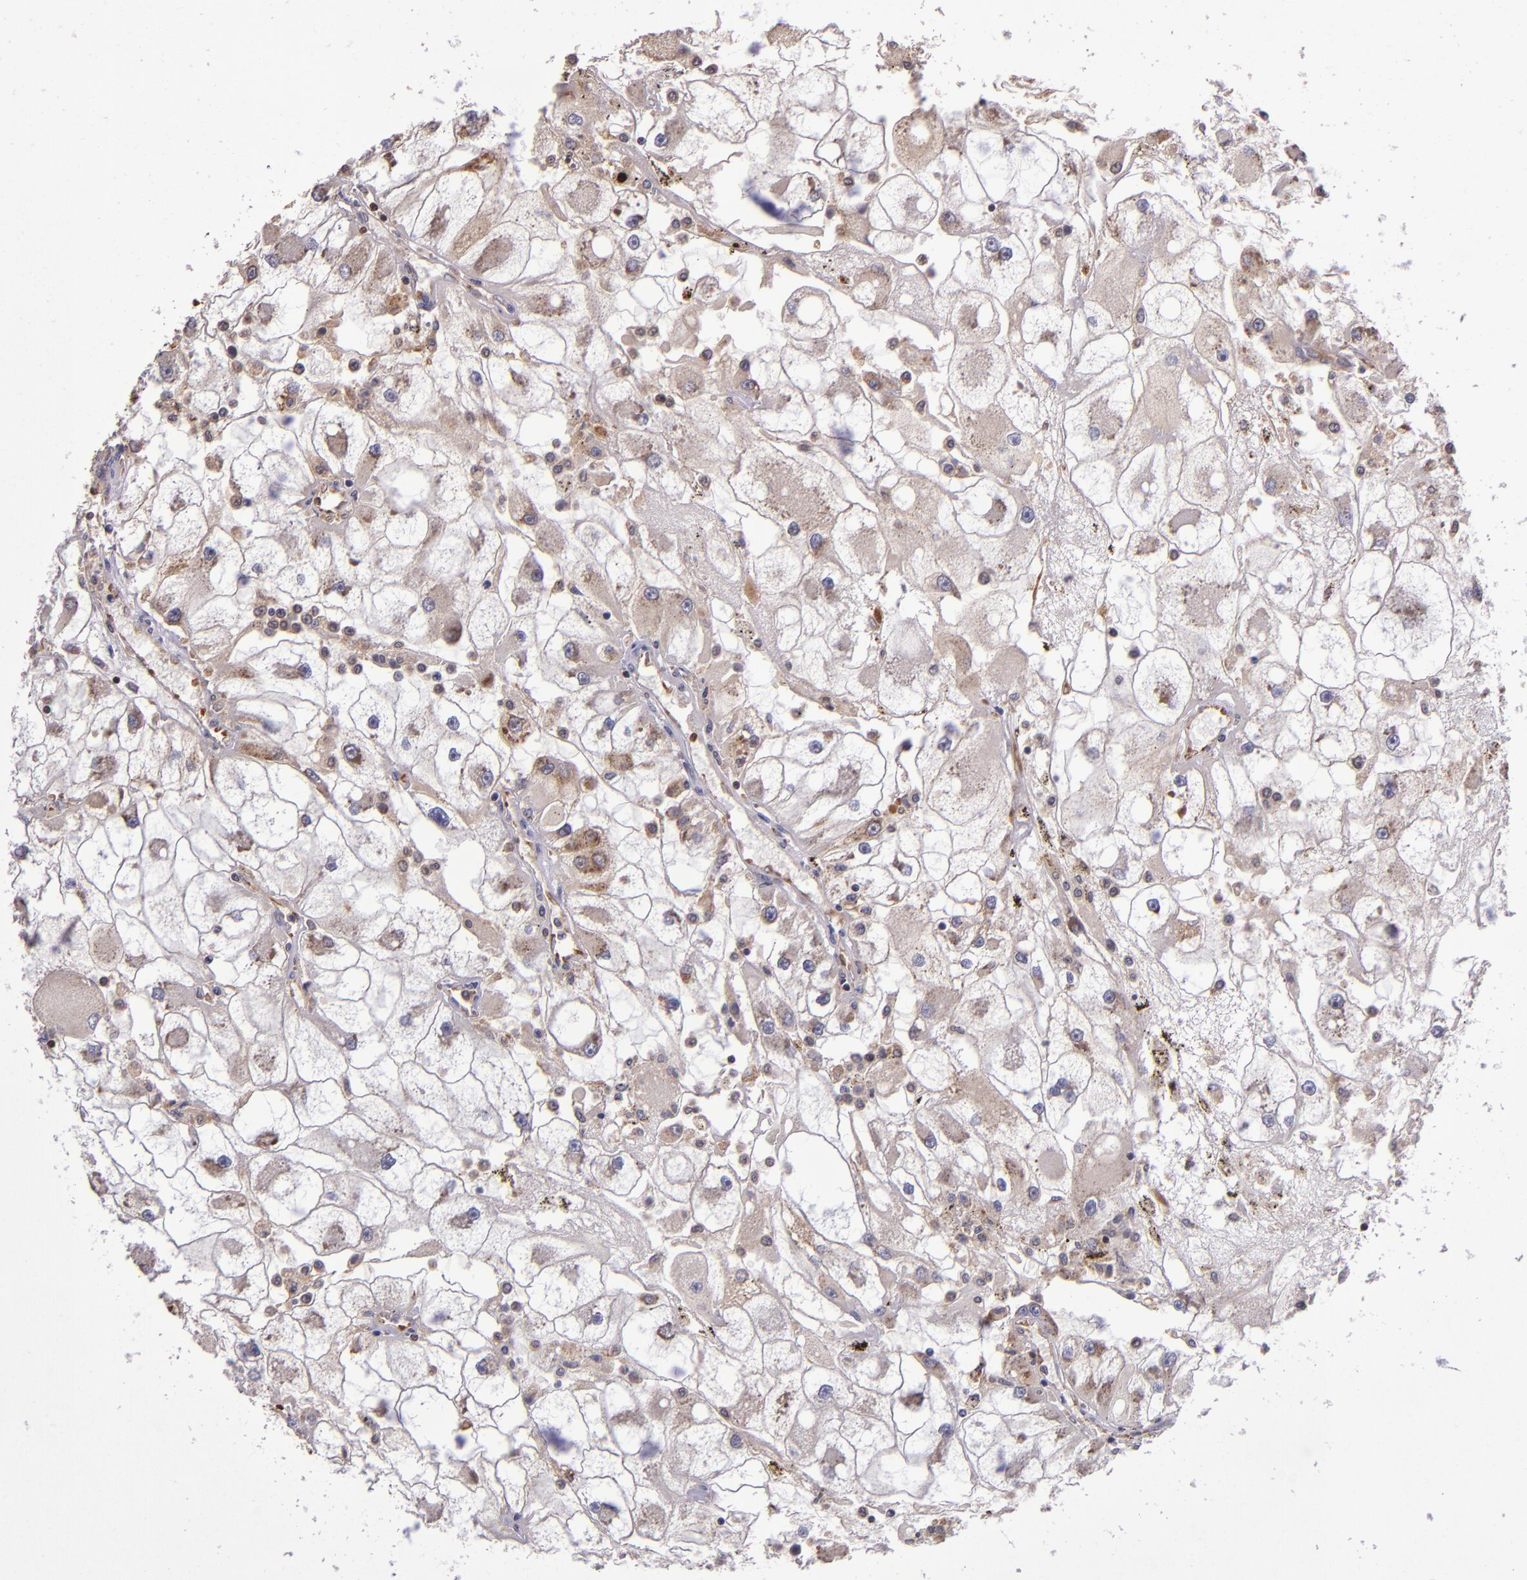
{"staining": {"intensity": "weak", "quantity": "25%-75%", "location": "cytoplasmic/membranous"}, "tissue": "renal cancer", "cell_type": "Tumor cells", "image_type": "cancer", "snomed": [{"axis": "morphology", "description": "Adenocarcinoma, NOS"}, {"axis": "topography", "description": "Kidney"}], "caption": "Adenocarcinoma (renal) tissue shows weak cytoplasmic/membranous expression in about 25%-75% of tumor cells (brown staining indicates protein expression, while blue staining denotes nuclei).", "gene": "EIF4ENIF1", "patient": {"sex": "female", "age": 73}}